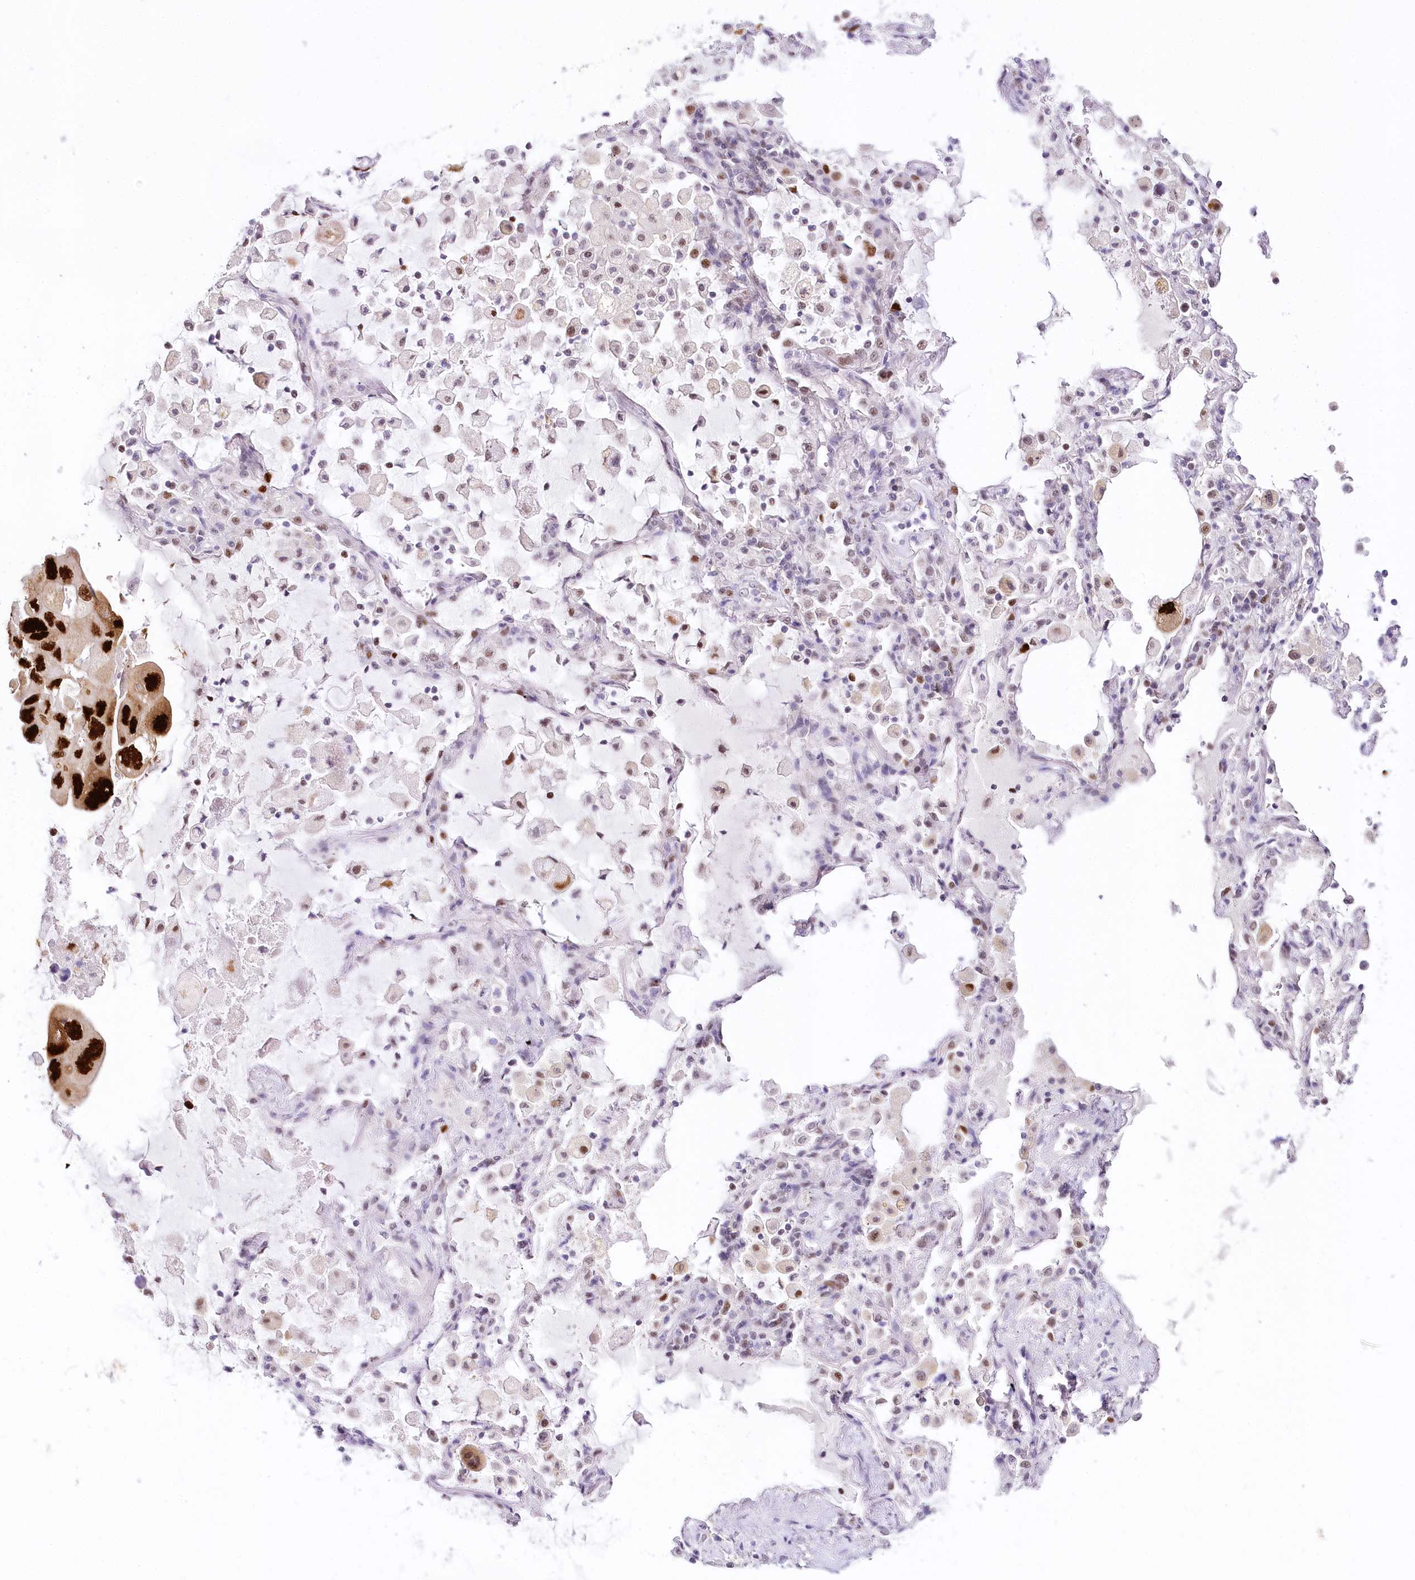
{"staining": {"intensity": "strong", "quantity": ">75%", "location": "nuclear"}, "tissue": "lung cancer", "cell_type": "Tumor cells", "image_type": "cancer", "snomed": [{"axis": "morphology", "description": "Squamous cell carcinoma, NOS"}, {"axis": "topography", "description": "Lung"}], "caption": "Lung cancer (squamous cell carcinoma) tissue shows strong nuclear positivity in about >75% of tumor cells, visualized by immunohistochemistry.", "gene": "TP53", "patient": {"sex": "female", "age": 73}}